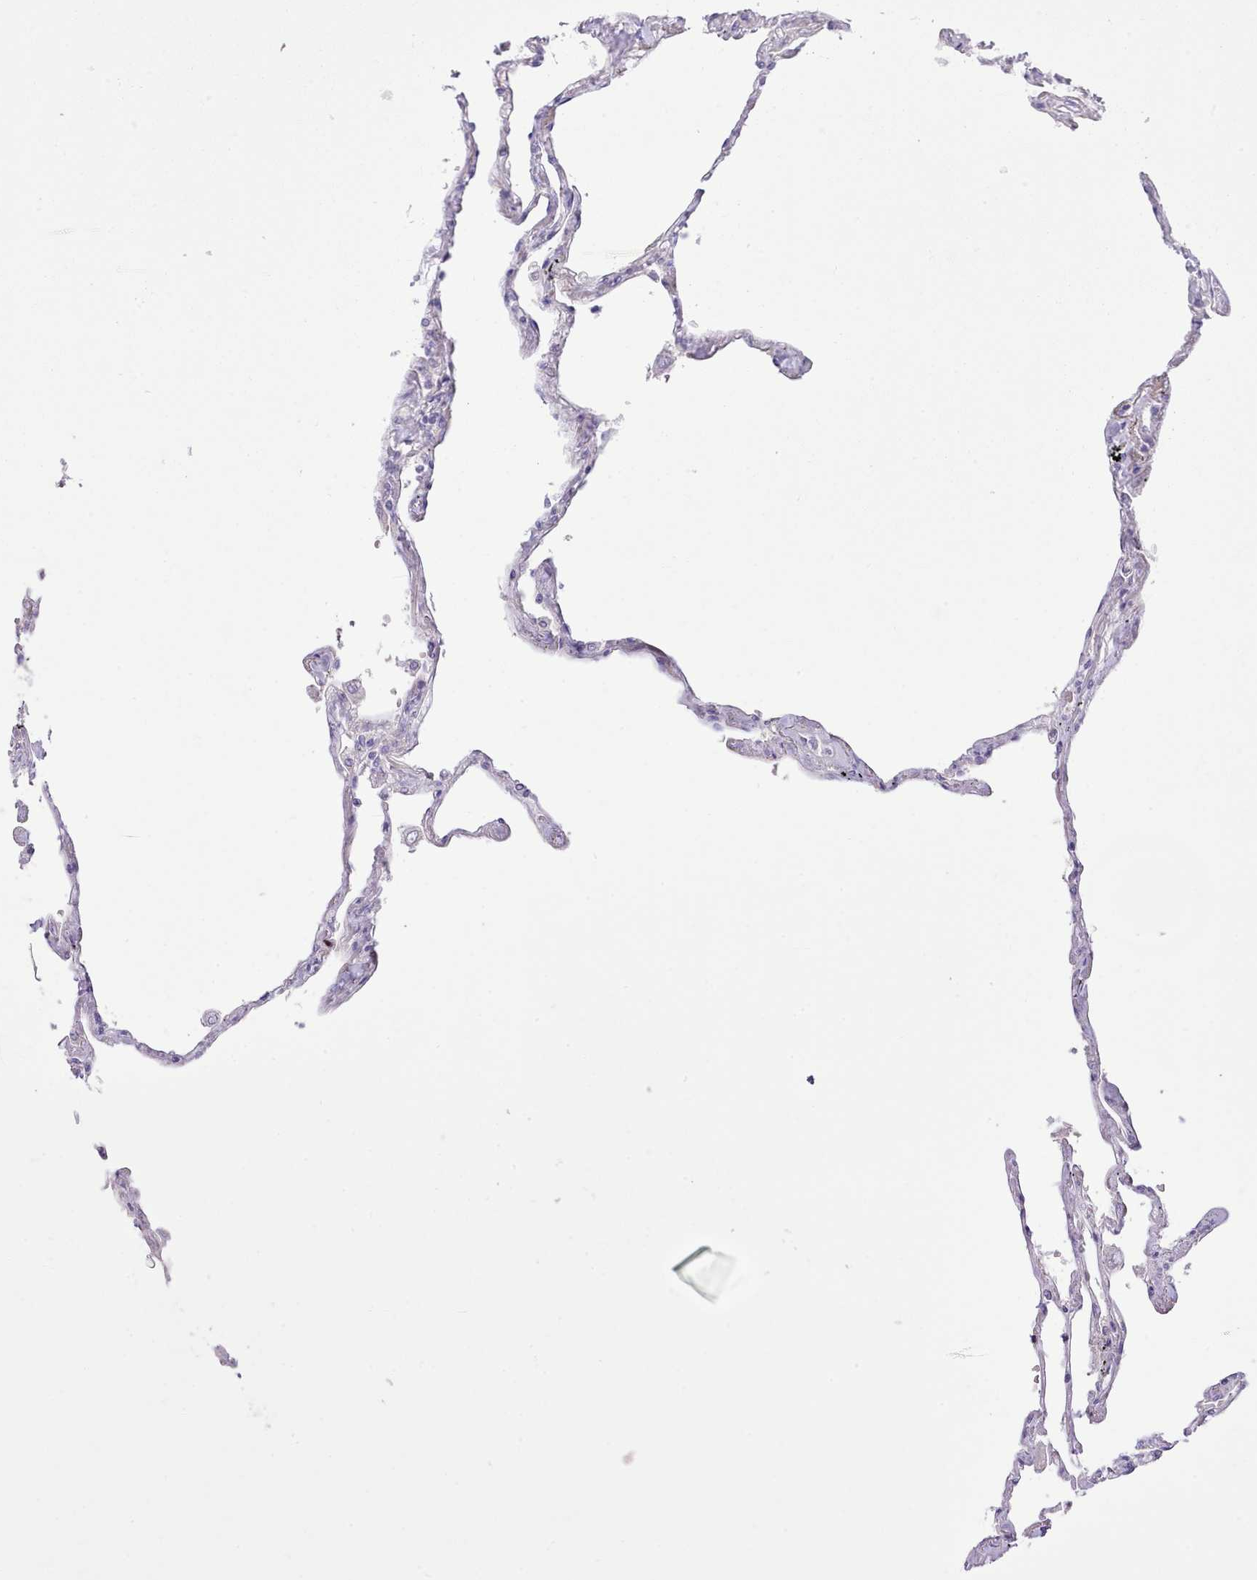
{"staining": {"intensity": "negative", "quantity": "none", "location": "none"}, "tissue": "lung", "cell_type": "Alveolar cells", "image_type": "normal", "snomed": [{"axis": "morphology", "description": "Normal tissue, NOS"}, {"axis": "topography", "description": "Lung"}], "caption": "Lung stained for a protein using immunohistochemistry (IHC) demonstrates no staining alveolar cells.", "gene": "CCL1", "patient": {"sex": "female", "age": 67}}